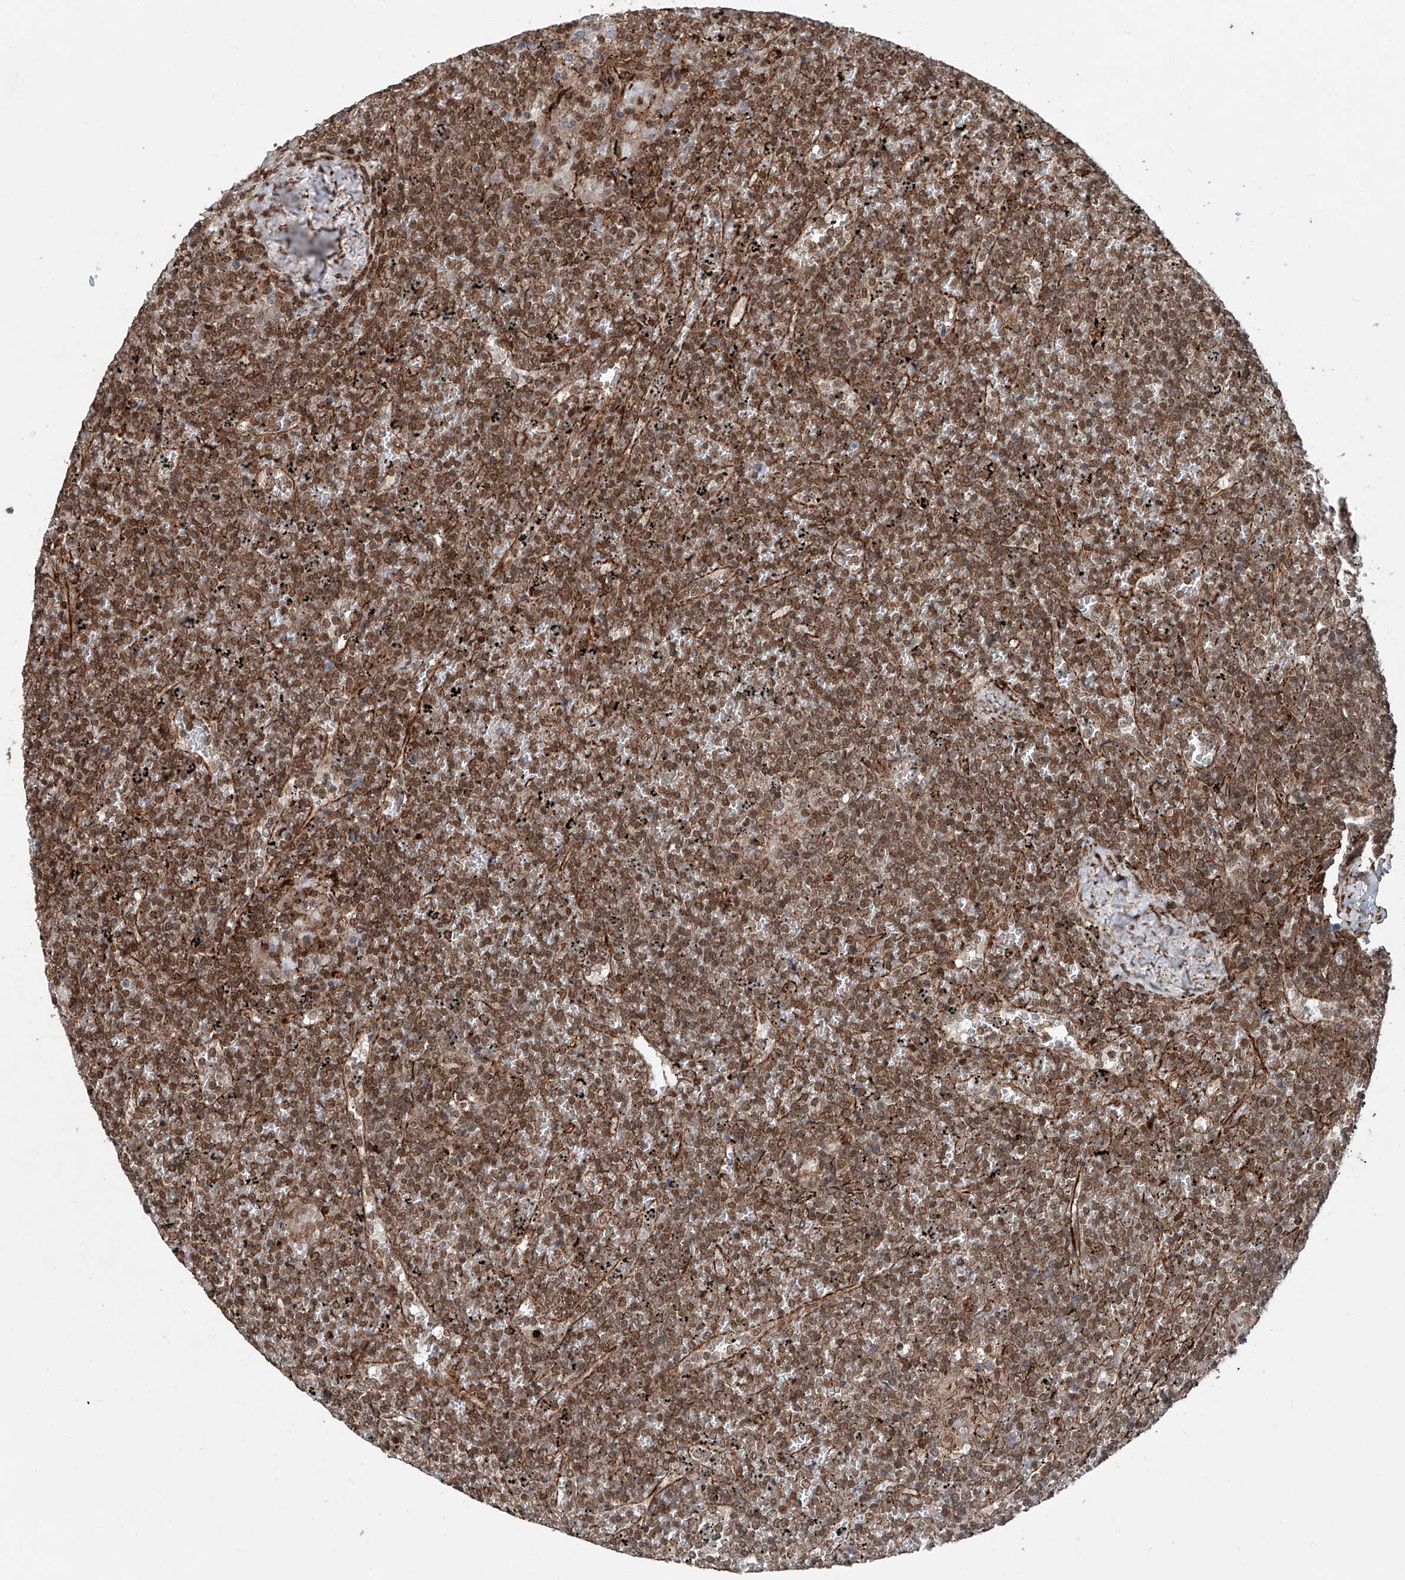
{"staining": {"intensity": "moderate", "quantity": ">75%", "location": "nuclear"}, "tissue": "lymphoma", "cell_type": "Tumor cells", "image_type": "cancer", "snomed": [{"axis": "morphology", "description": "Malignant lymphoma, non-Hodgkin's type, Low grade"}, {"axis": "topography", "description": "Spleen"}], "caption": "Lymphoma stained with a brown dye exhibits moderate nuclear positive expression in about >75% of tumor cells.", "gene": "SDE2", "patient": {"sex": "female", "age": 19}}